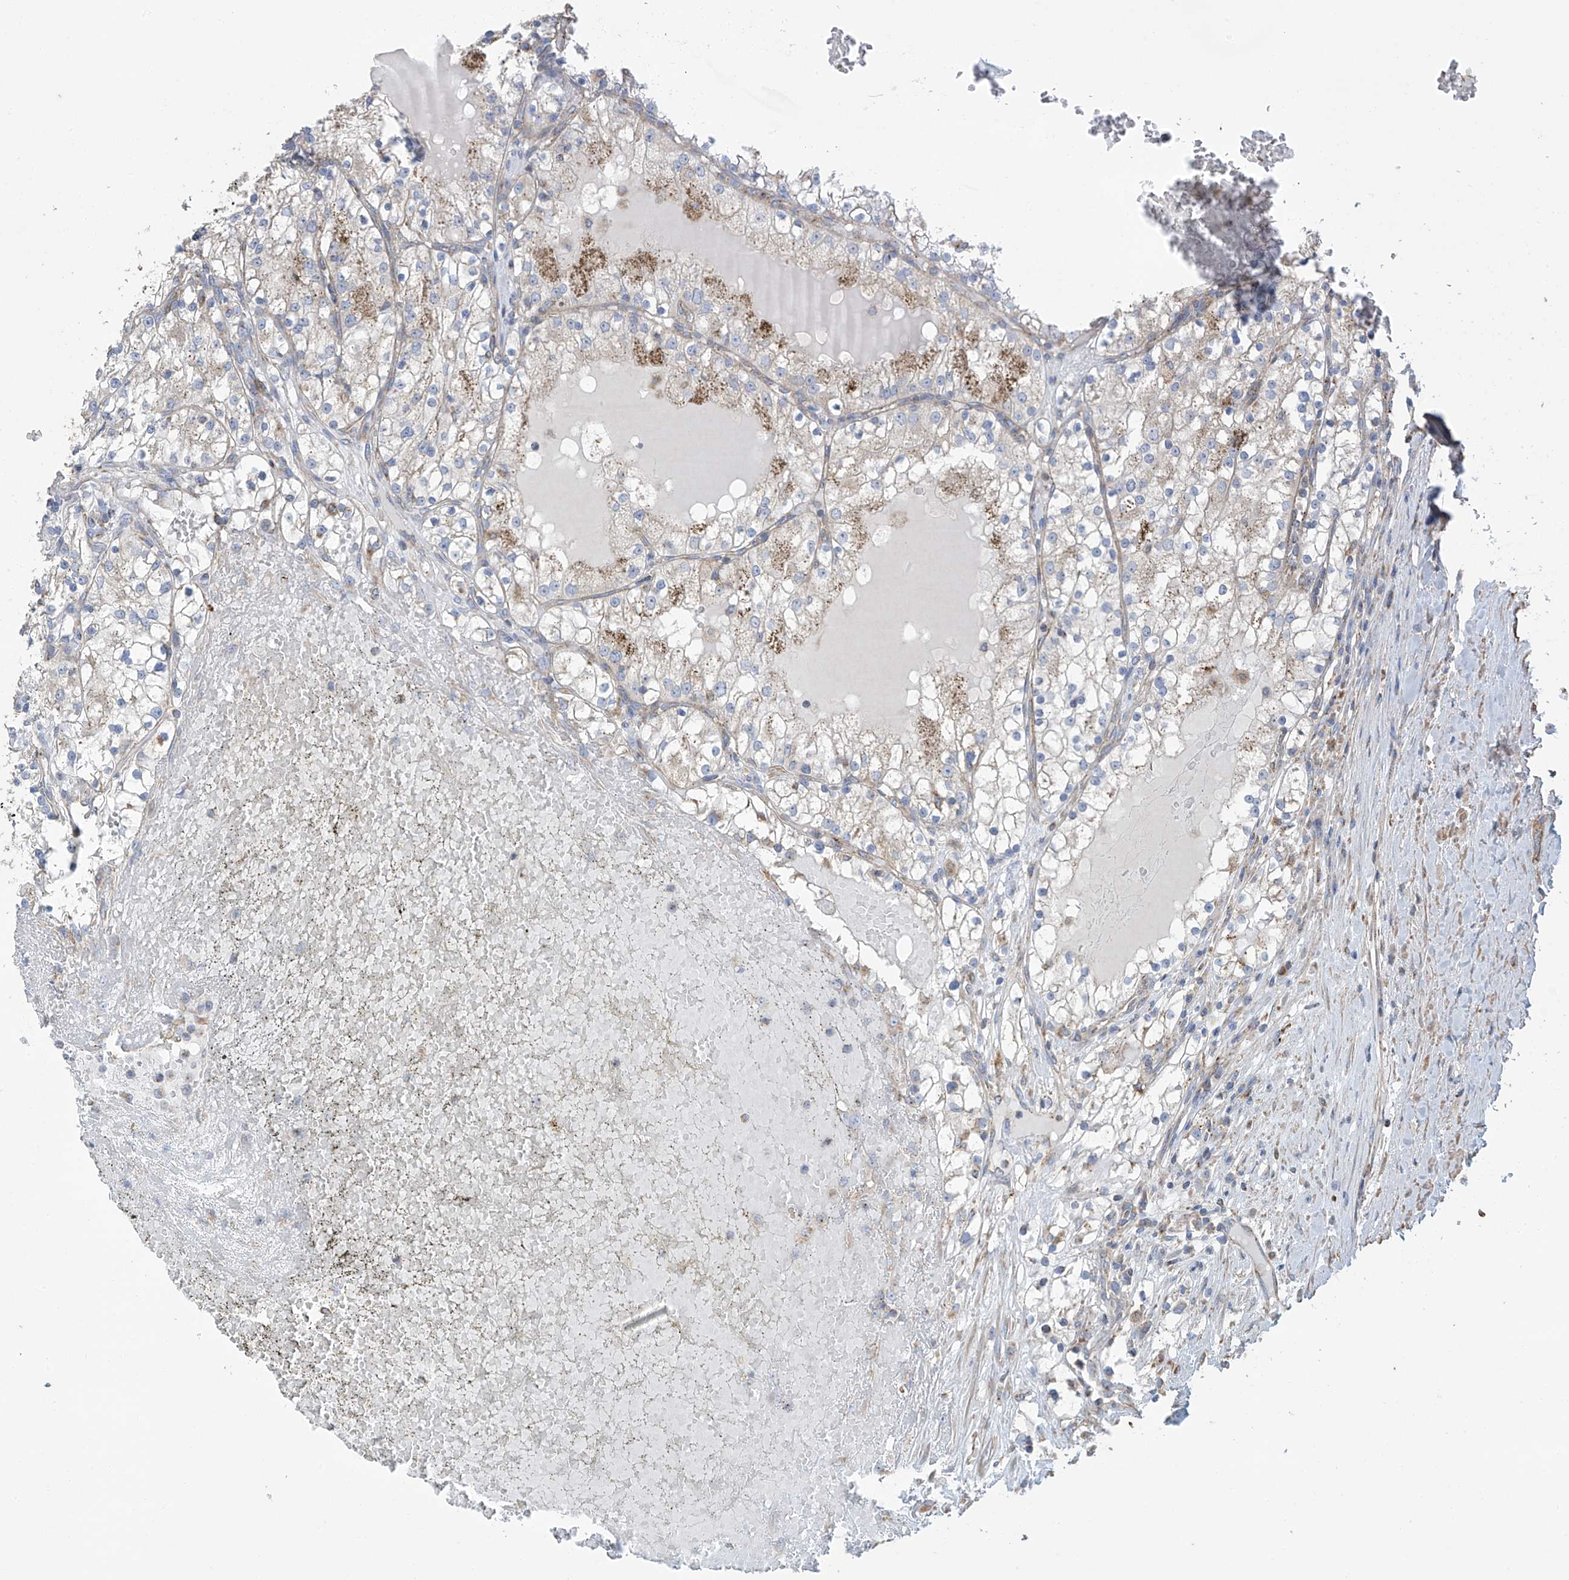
{"staining": {"intensity": "negative", "quantity": "none", "location": "none"}, "tissue": "renal cancer", "cell_type": "Tumor cells", "image_type": "cancer", "snomed": [{"axis": "morphology", "description": "Normal tissue, NOS"}, {"axis": "morphology", "description": "Adenocarcinoma, NOS"}, {"axis": "topography", "description": "Kidney"}], "caption": "Adenocarcinoma (renal) was stained to show a protein in brown. There is no significant staining in tumor cells.", "gene": "ITM2B", "patient": {"sex": "male", "age": 68}}